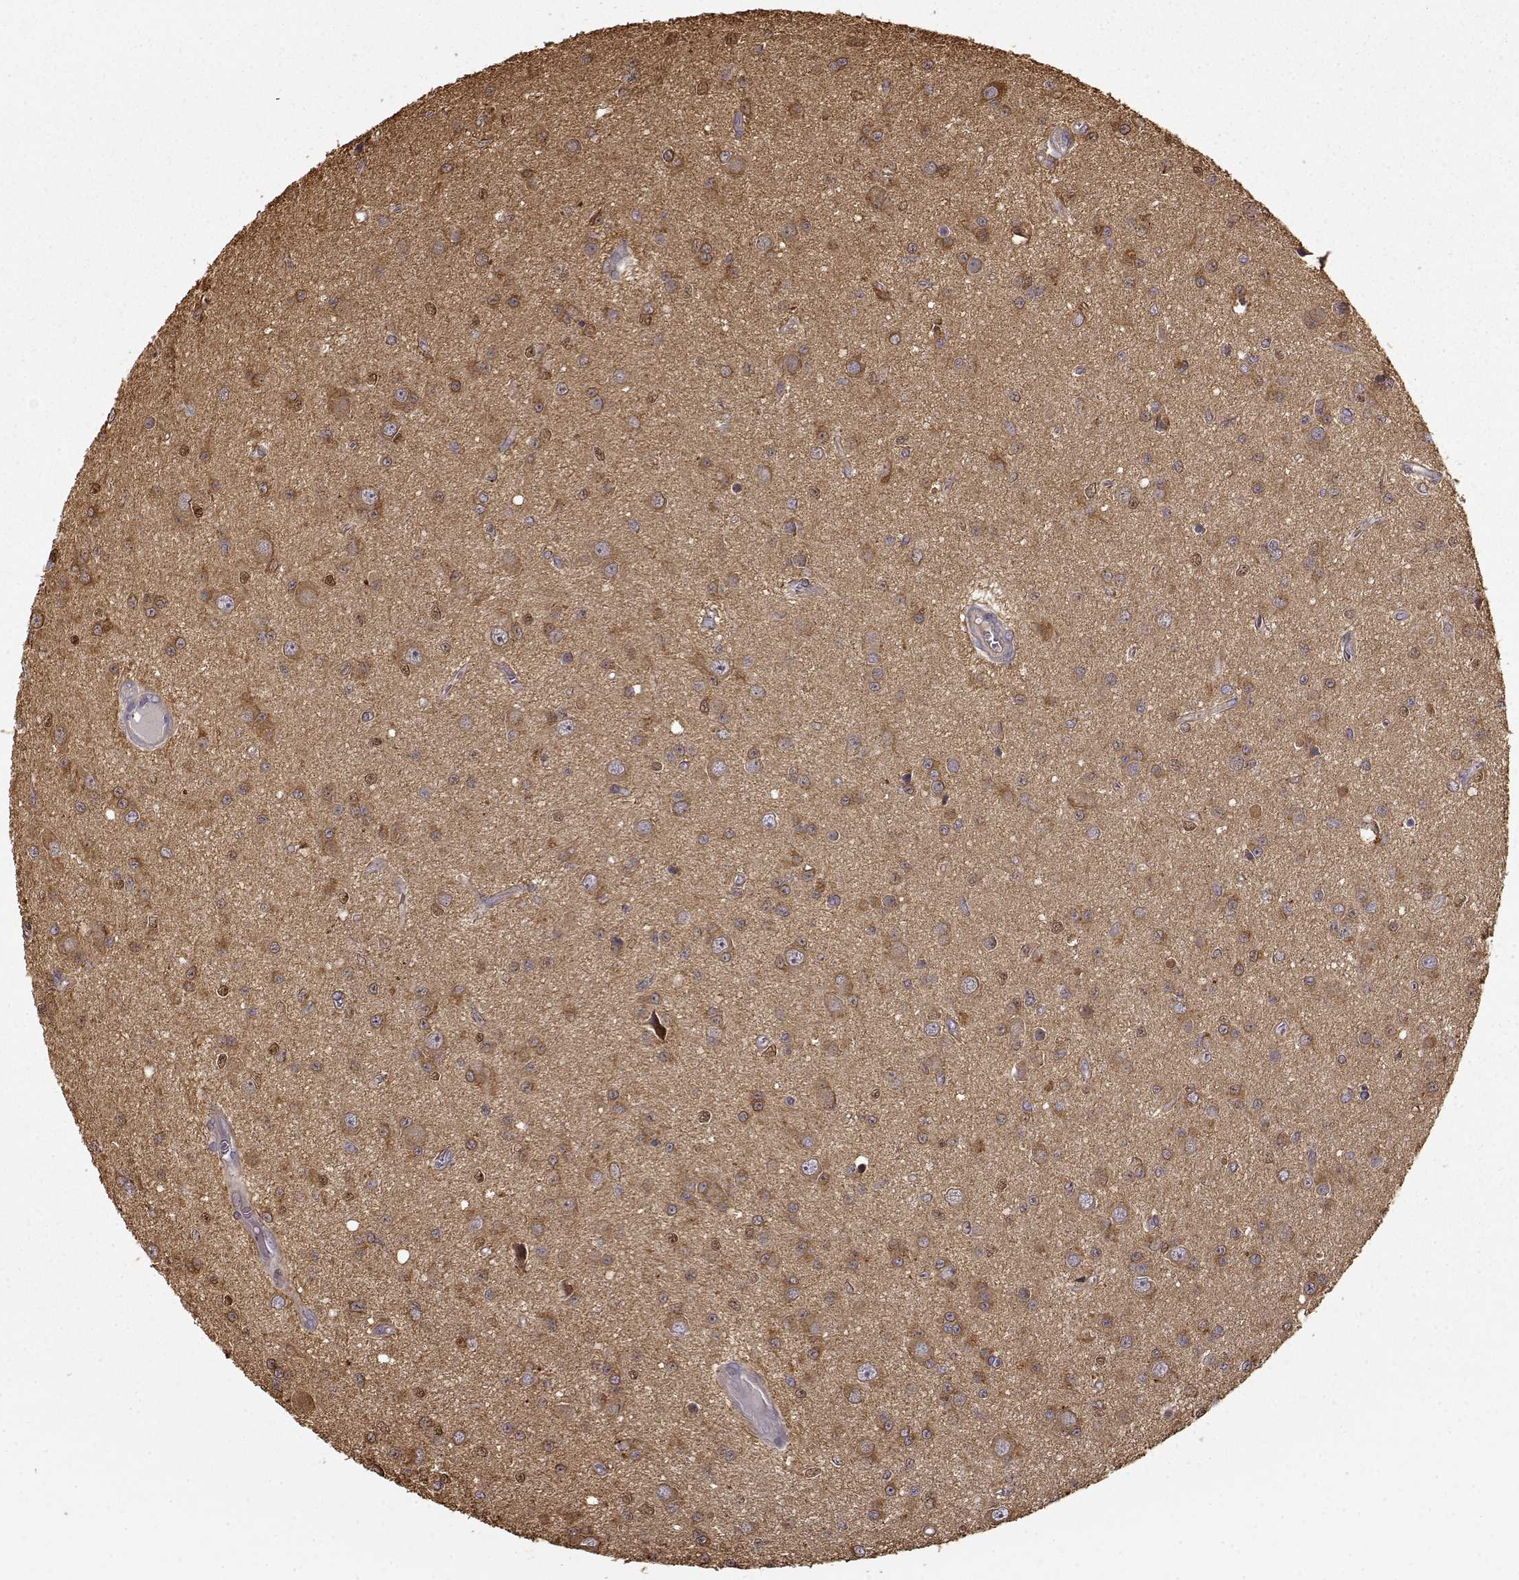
{"staining": {"intensity": "moderate", "quantity": ">75%", "location": "cytoplasmic/membranous"}, "tissue": "glioma", "cell_type": "Tumor cells", "image_type": "cancer", "snomed": [{"axis": "morphology", "description": "Glioma, malignant, Low grade"}, {"axis": "topography", "description": "Brain"}], "caption": "Glioma stained with a brown dye shows moderate cytoplasmic/membranous positive positivity in about >75% of tumor cells.", "gene": "CRIM1", "patient": {"sex": "female", "age": 45}}